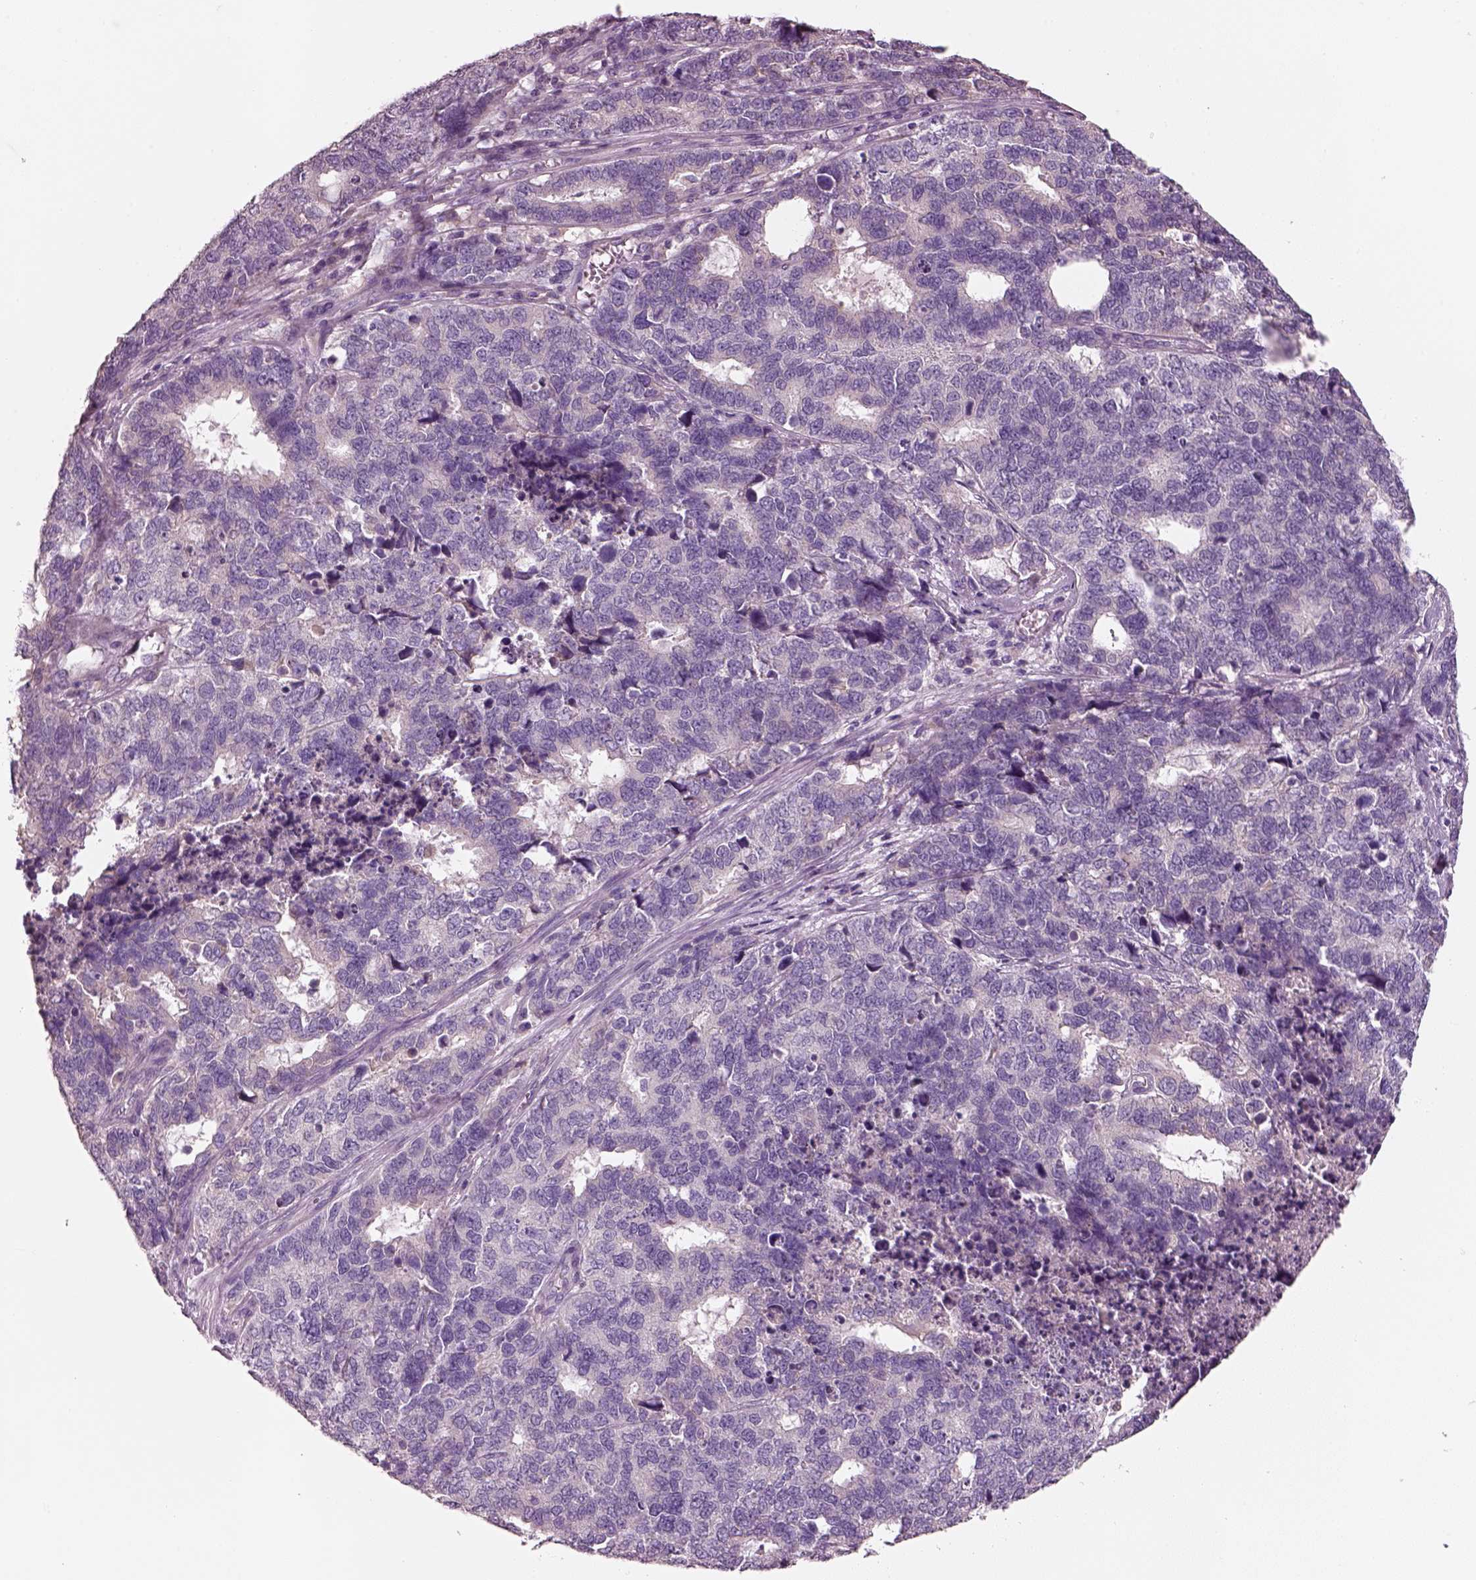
{"staining": {"intensity": "negative", "quantity": "none", "location": "none"}, "tissue": "cervical cancer", "cell_type": "Tumor cells", "image_type": "cancer", "snomed": [{"axis": "morphology", "description": "Squamous cell carcinoma, NOS"}, {"axis": "topography", "description": "Cervix"}], "caption": "An IHC photomicrograph of cervical cancer (squamous cell carcinoma) is shown. There is no staining in tumor cells of cervical cancer (squamous cell carcinoma). (DAB (3,3'-diaminobenzidine) IHC with hematoxylin counter stain).", "gene": "PNOC", "patient": {"sex": "female", "age": 63}}